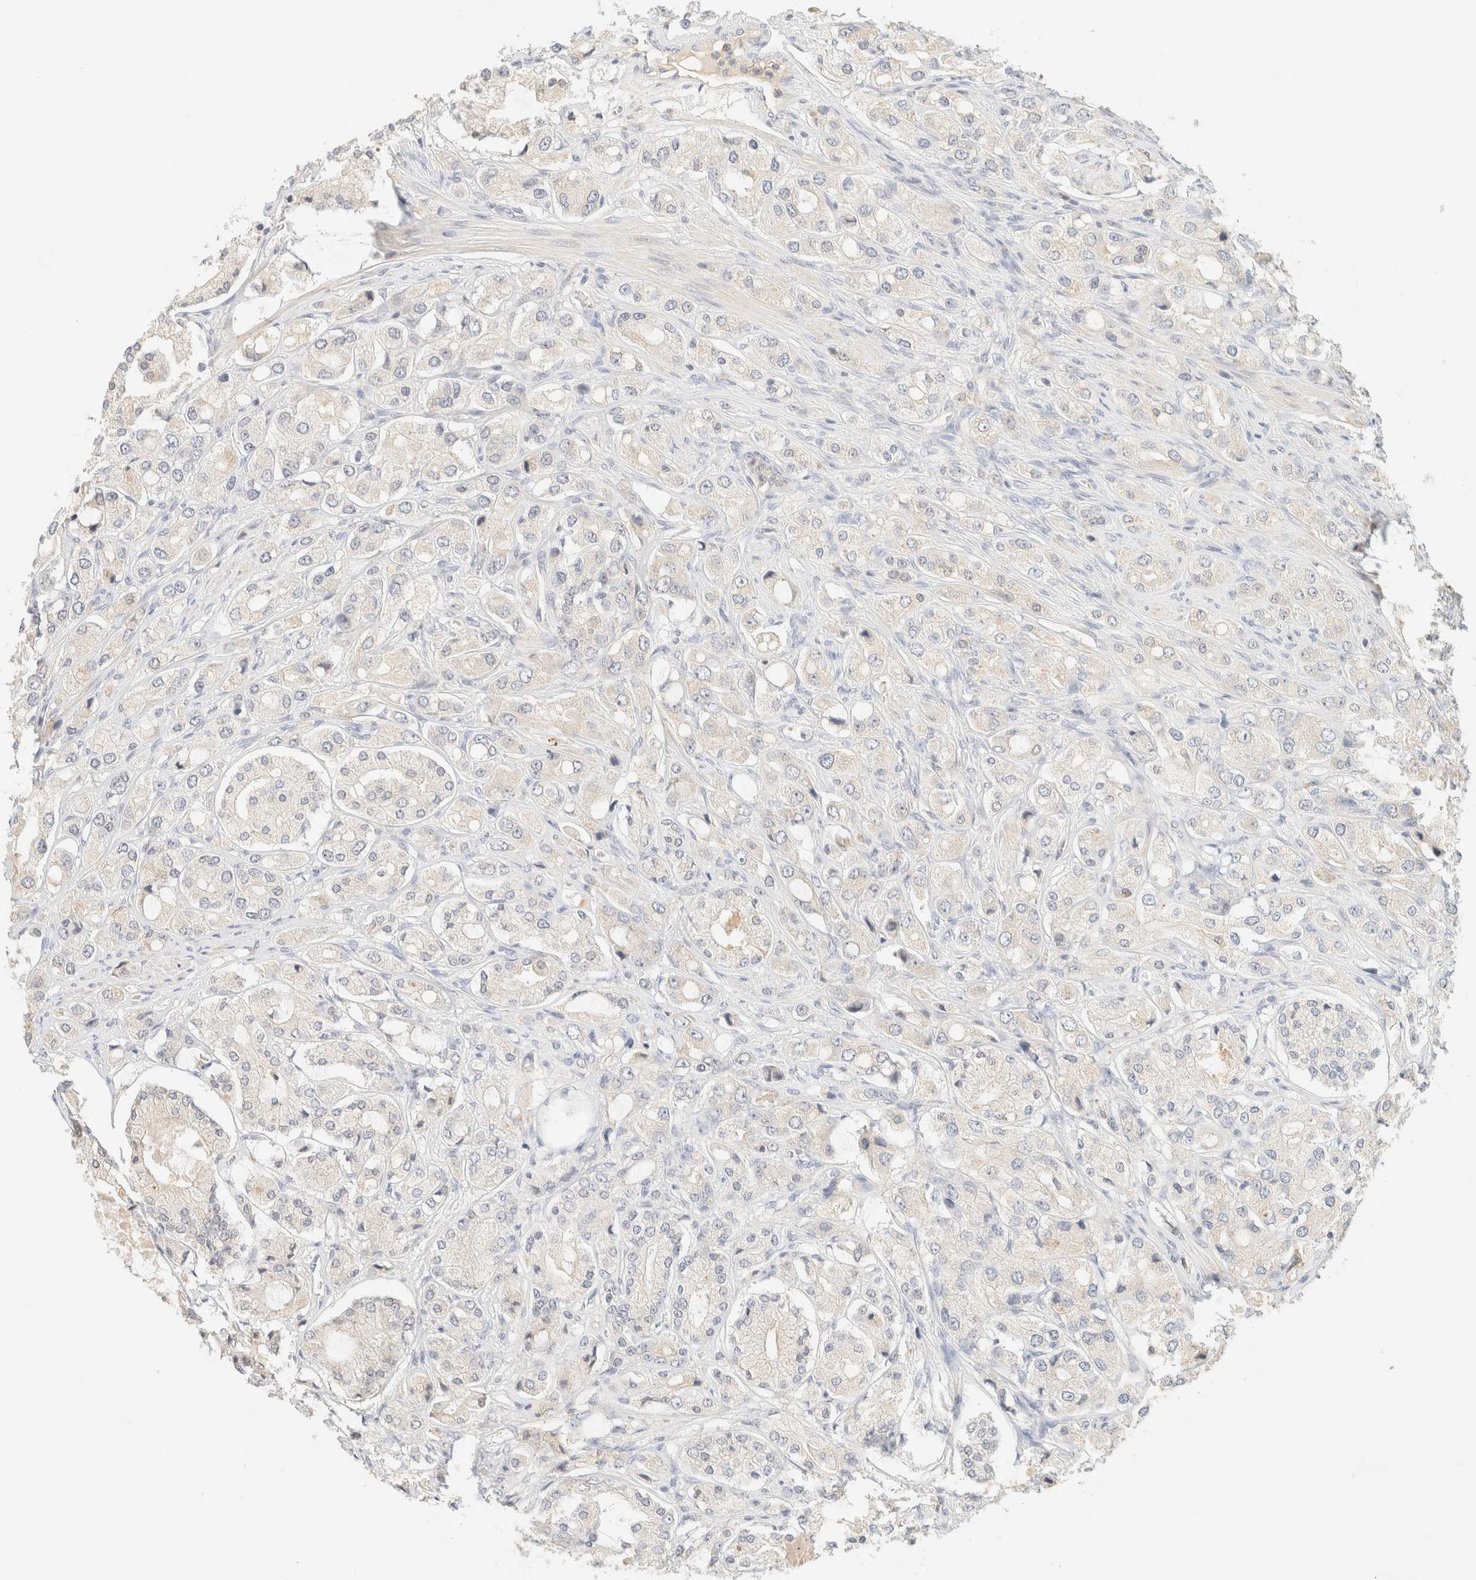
{"staining": {"intensity": "negative", "quantity": "none", "location": "none"}, "tissue": "prostate cancer", "cell_type": "Tumor cells", "image_type": "cancer", "snomed": [{"axis": "morphology", "description": "Adenocarcinoma, High grade"}, {"axis": "topography", "description": "Prostate"}], "caption": "This is an immunohistochemistry (IHC) histopathology image of human prostate cancer. There is no staining in tumor cells.", "gene": "TIMD4", "patient": {"sex": "male", "age": 65}}